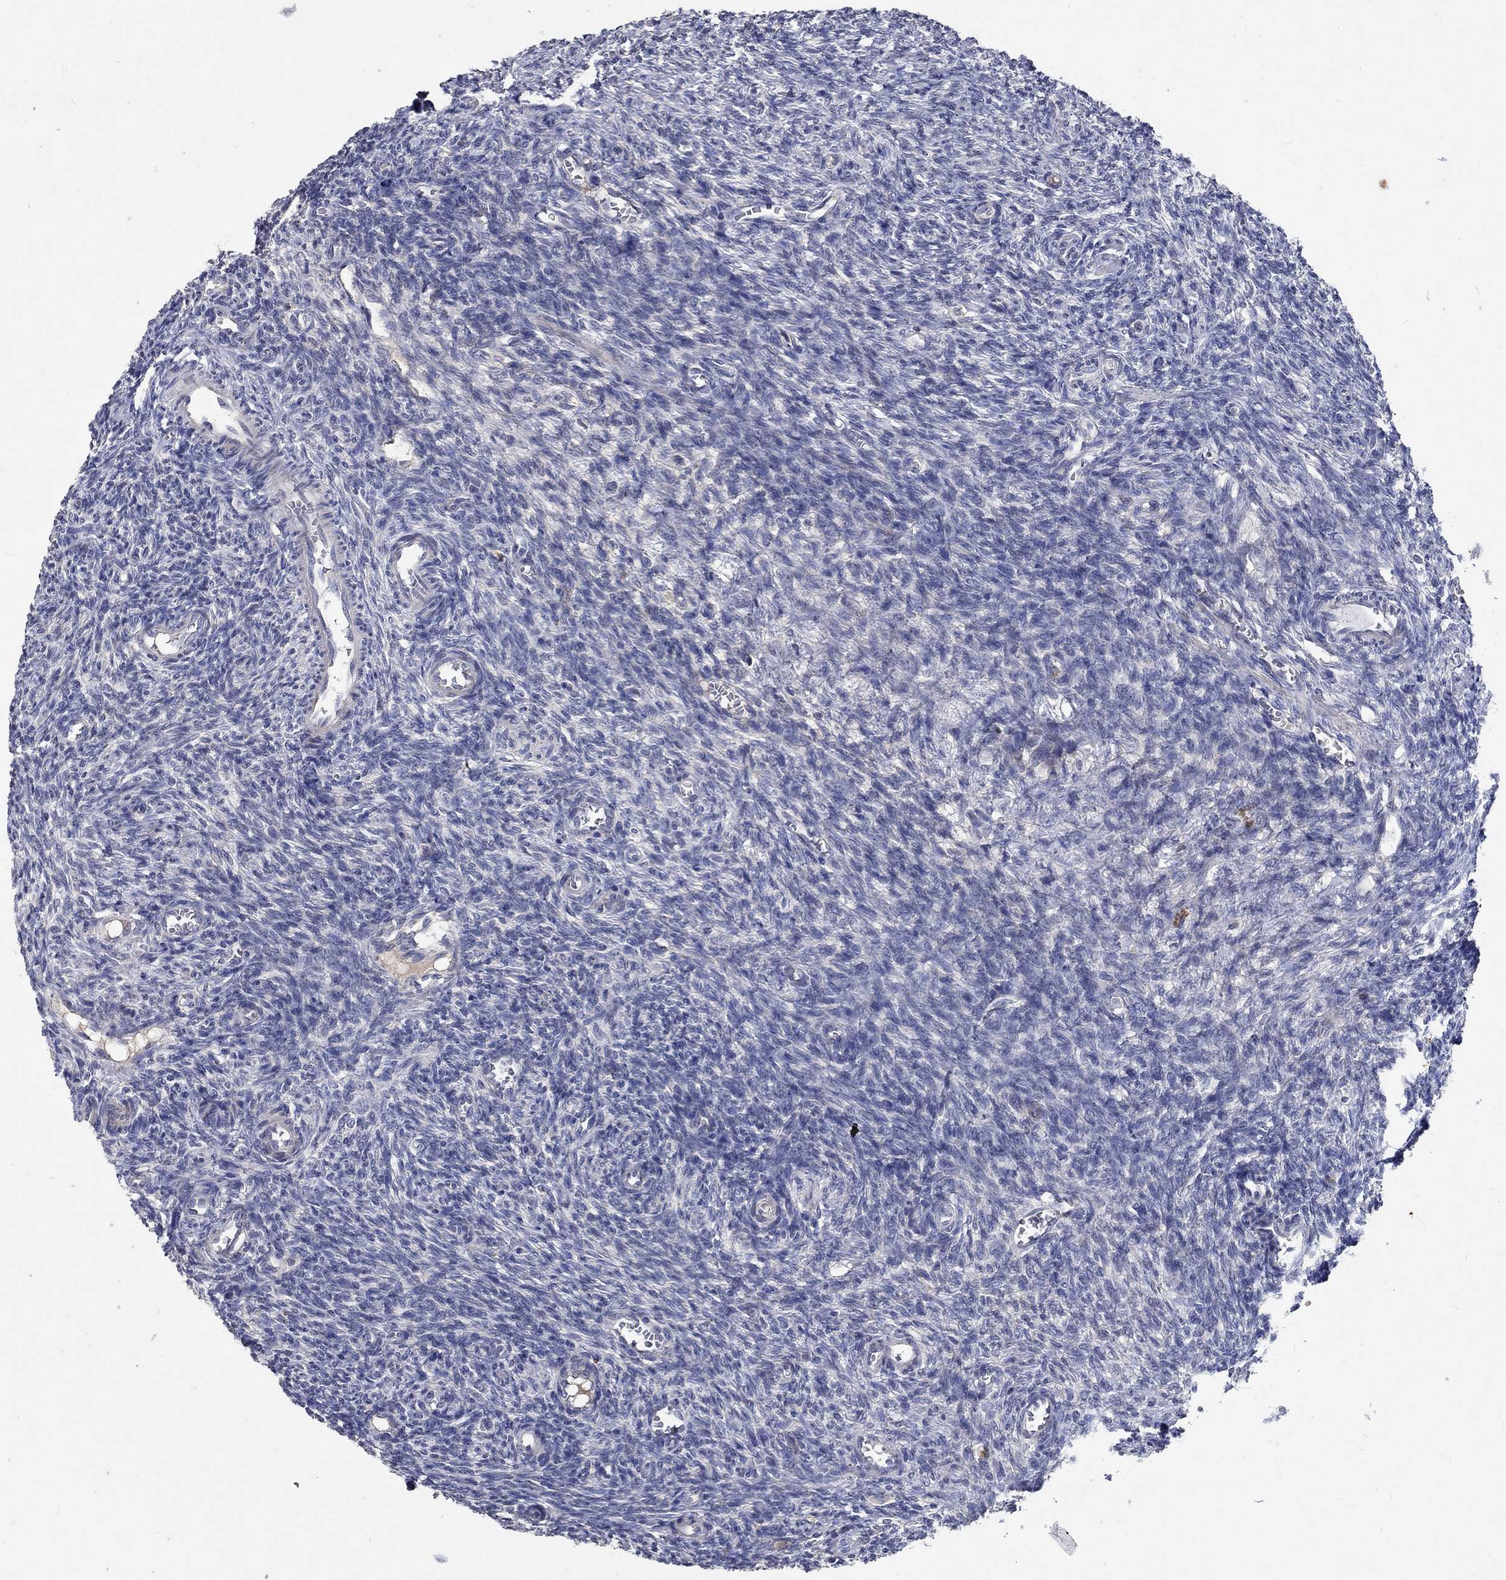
{"staining": {"intensity": "negative", "quantity": "none", "location": "none"}, "tissue": "ovary", "cell_type": "Follicle cells", "image_type": "normal", "snomed": [{"axis": "morphology", "description": "Normal tissue, NOS"}, {"axis": "topography", "description": "Ovary"}], "caption": "Immunohistochemistry of benign human ovary shows no staining in follicle cells.", "gene": "TMEM169", "patient": {"sex": "female", "age": 27}}